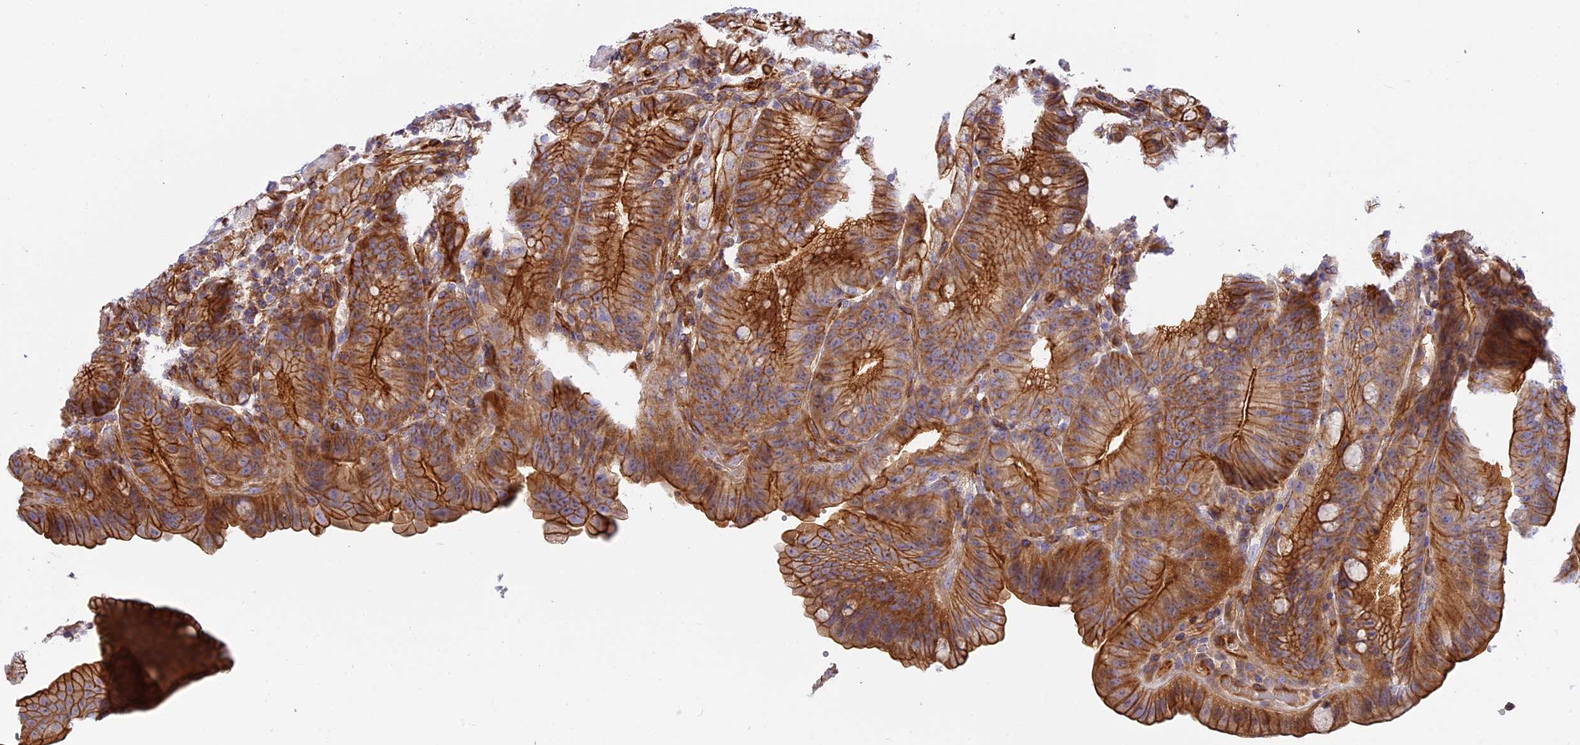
{"staining": {"intensity": "strong", "quantity": ">75%", "location": "cytoplasmic/membranous"}, "tissue": "duodenum", "cell_type": "Glandular cells", "image_type": "normal", "snomed": [{"axis": "morphology", "description": "Normal tissue, NOS"}, {"axis": "topography", "description": "Duodenum"}], "caption": "A micrograph of human duodenum stained for a protein demonstrates strong cytoplasmic/membranous brown staining in glandular cells. (DAB (3,3'-diaminobenzidine) IHC, brown staining for protein, blue staining for nuclei).", "gene": "CNBD2", "patient": {"sex": "male", "age": 54}}